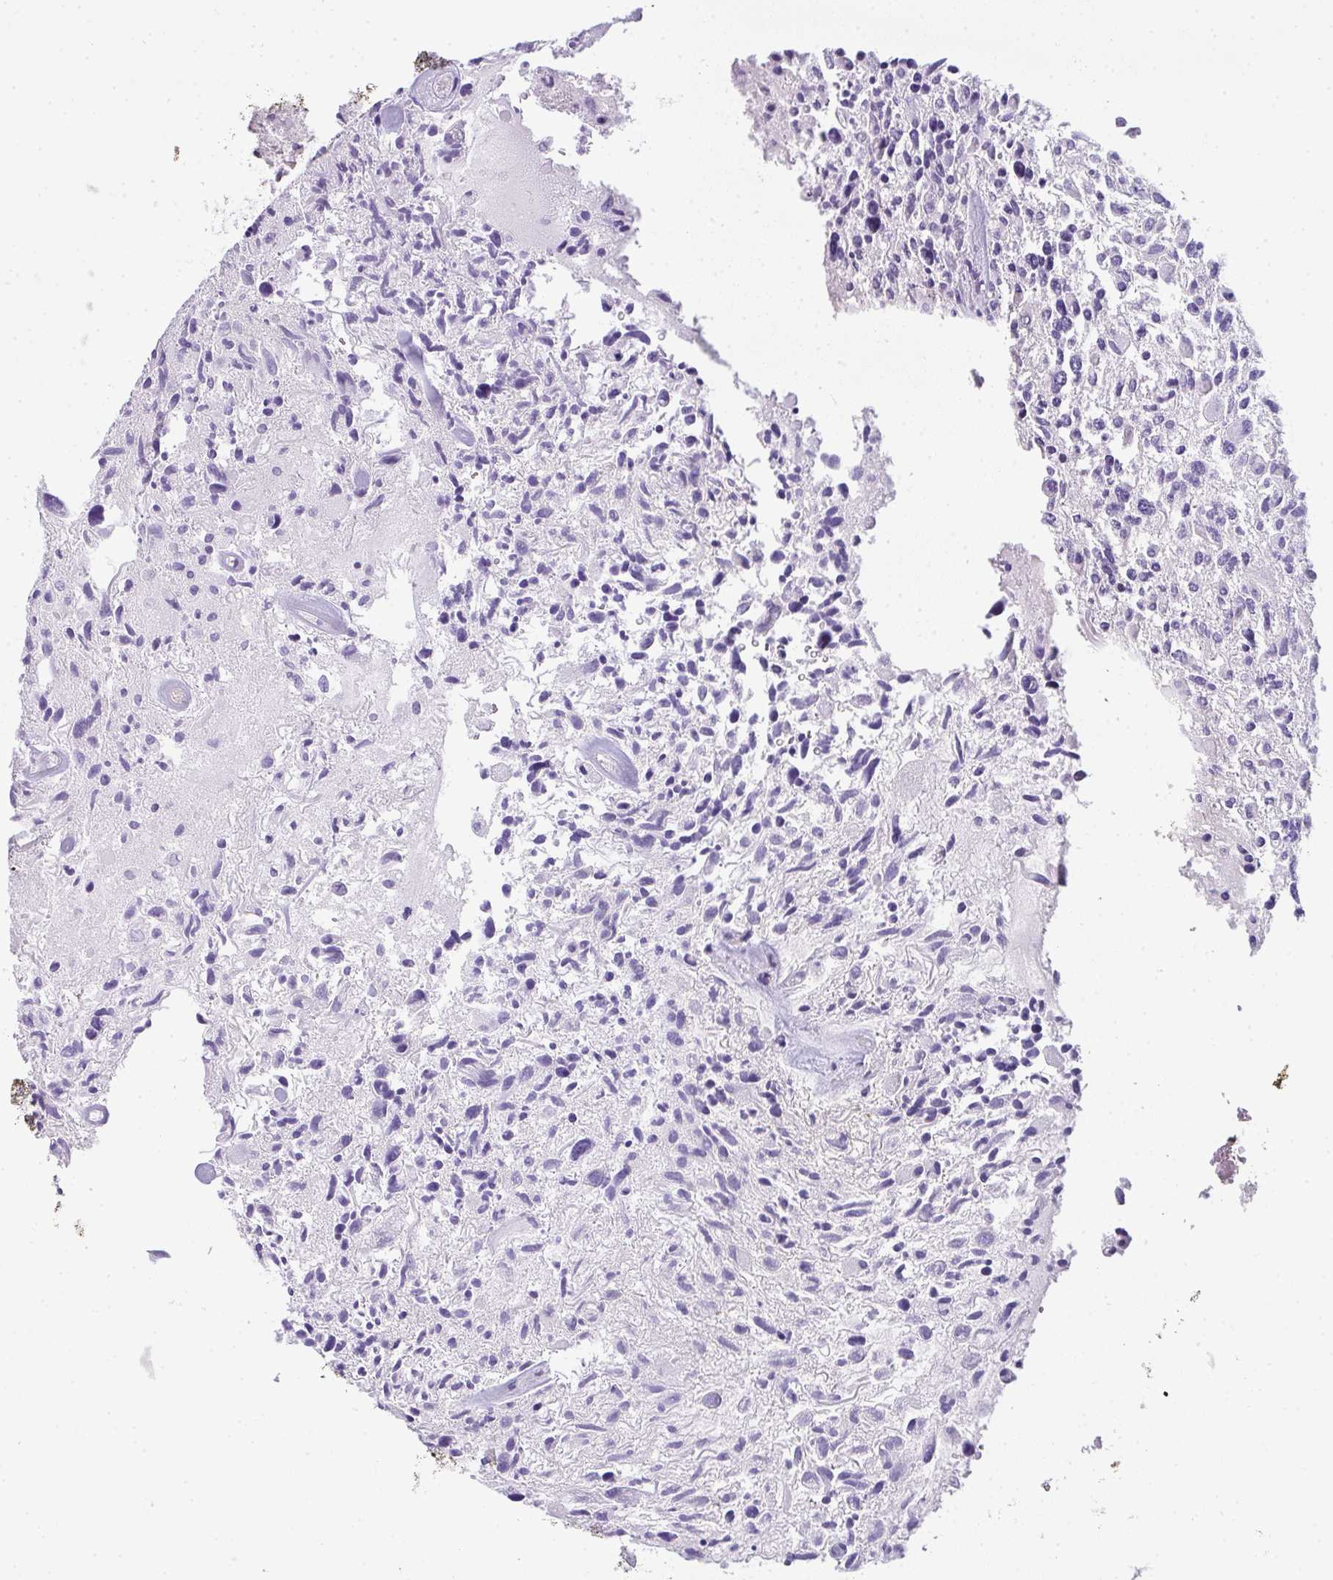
{"staining": {"intensity": "negative", "quantity": "none", "location": "none"}, "tissue": "glioma", "cell_type": "Tumor cells", "image_type": "cancer", "snomed": [{"axis": "morphology", "description": "Glioma, malignant, High grade"}, {"axis": "topography", "description": "Brain"}], "caption": "High power microscopy photomicrograph of an IHC histopathology image of glioma, revealing no significant expression in tumor cells.", "gene": "CDRT15", "patient": {"sex": "female", "age": 11}}